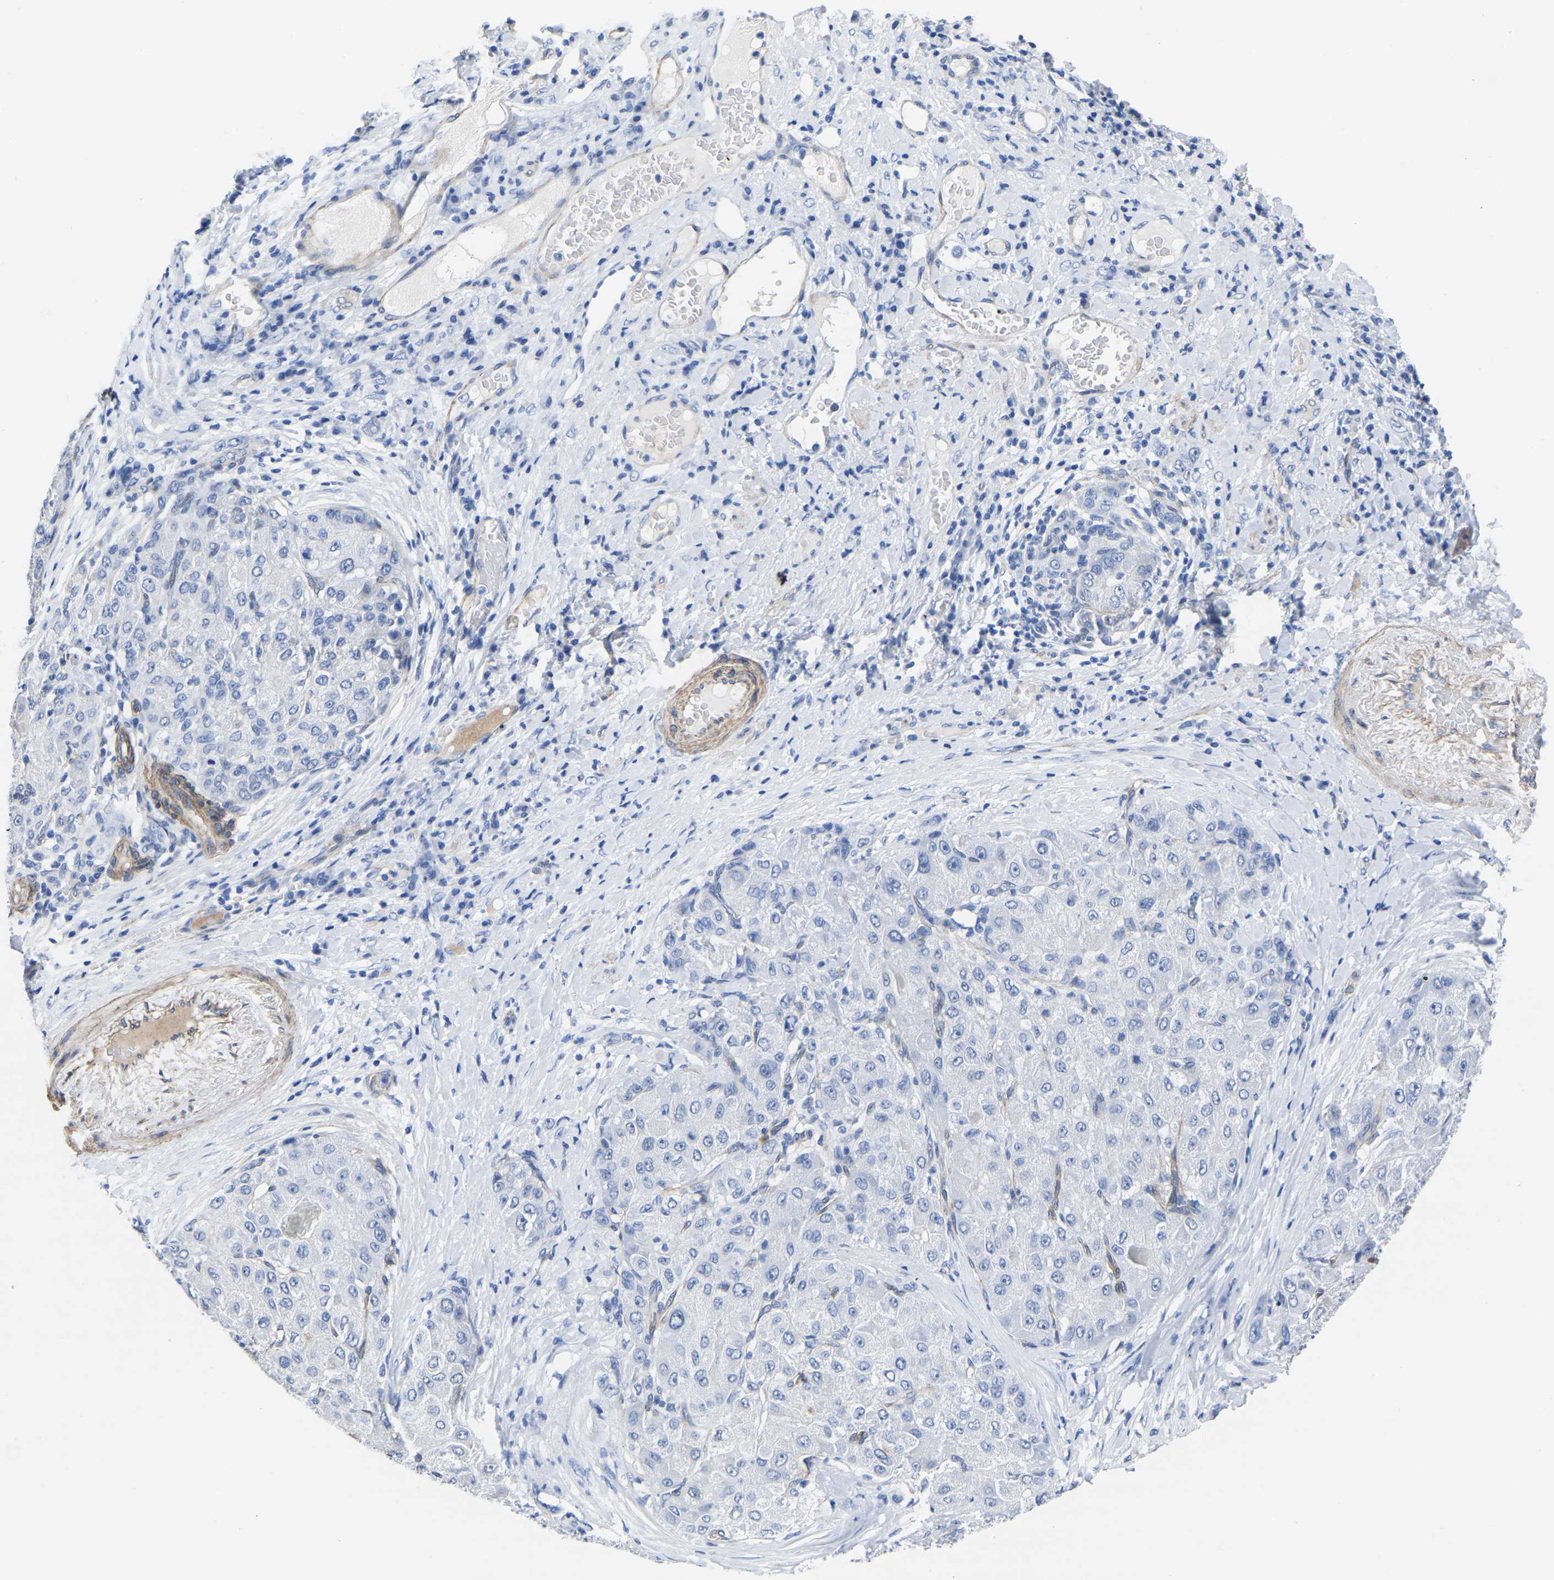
{"staining": {"intensity": "negative", "quantity": "none", "location": "none"}, "tissue": "liver cancer", "cell_type": "Tumor cells", "image_type": "cancer", "snomed": [{"axis": "morphology", "description": "Cholangiocarcinoma"}, {"axis": "topography", "description": "Liver"}], "caption": "Human cholangiocarcinoma (liver) stained for a protein using immunohistochemistry (IHC) exhibits no positivity in tumor cells.", "gene": "SLC45A3", "patient": {"sex": "male", "age": 50}}